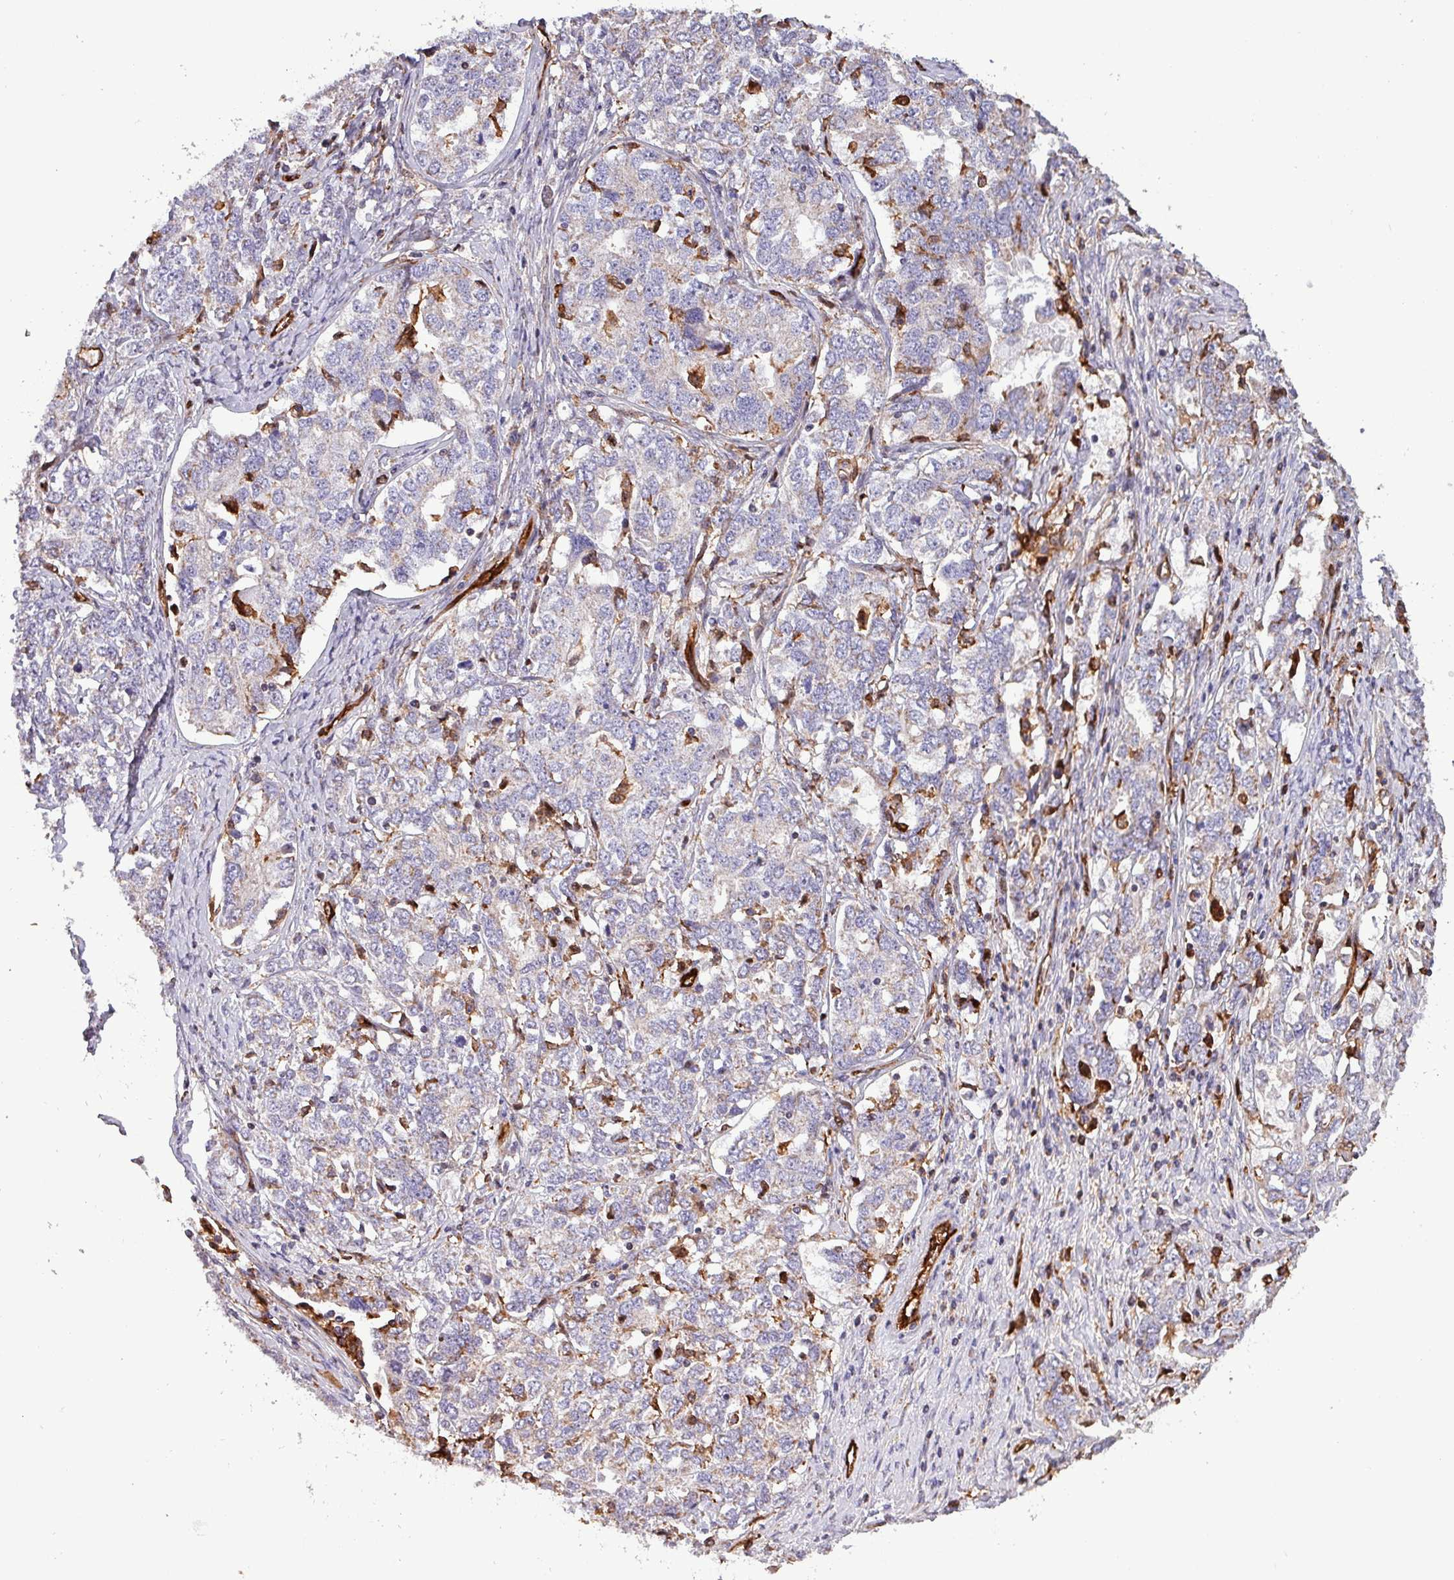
{"staining": {"intensity": "negative", "quantity": "none", "location": "none"}, "tissue": "ovarian cancer", "cell_type": "Tumor cells", "image_type": "cancer", "snomed": [{"axis": "morphology", "description": "Carcinoma, endometroid"}, {"axis": "topography", "description": "Ovary"}], "caption": "Immunohistochemical staining of ovarian cancer exhibits no significant staining in tumor cells.", "gene": "SCIN", "patient": {"sex": "female", "age": 62}}